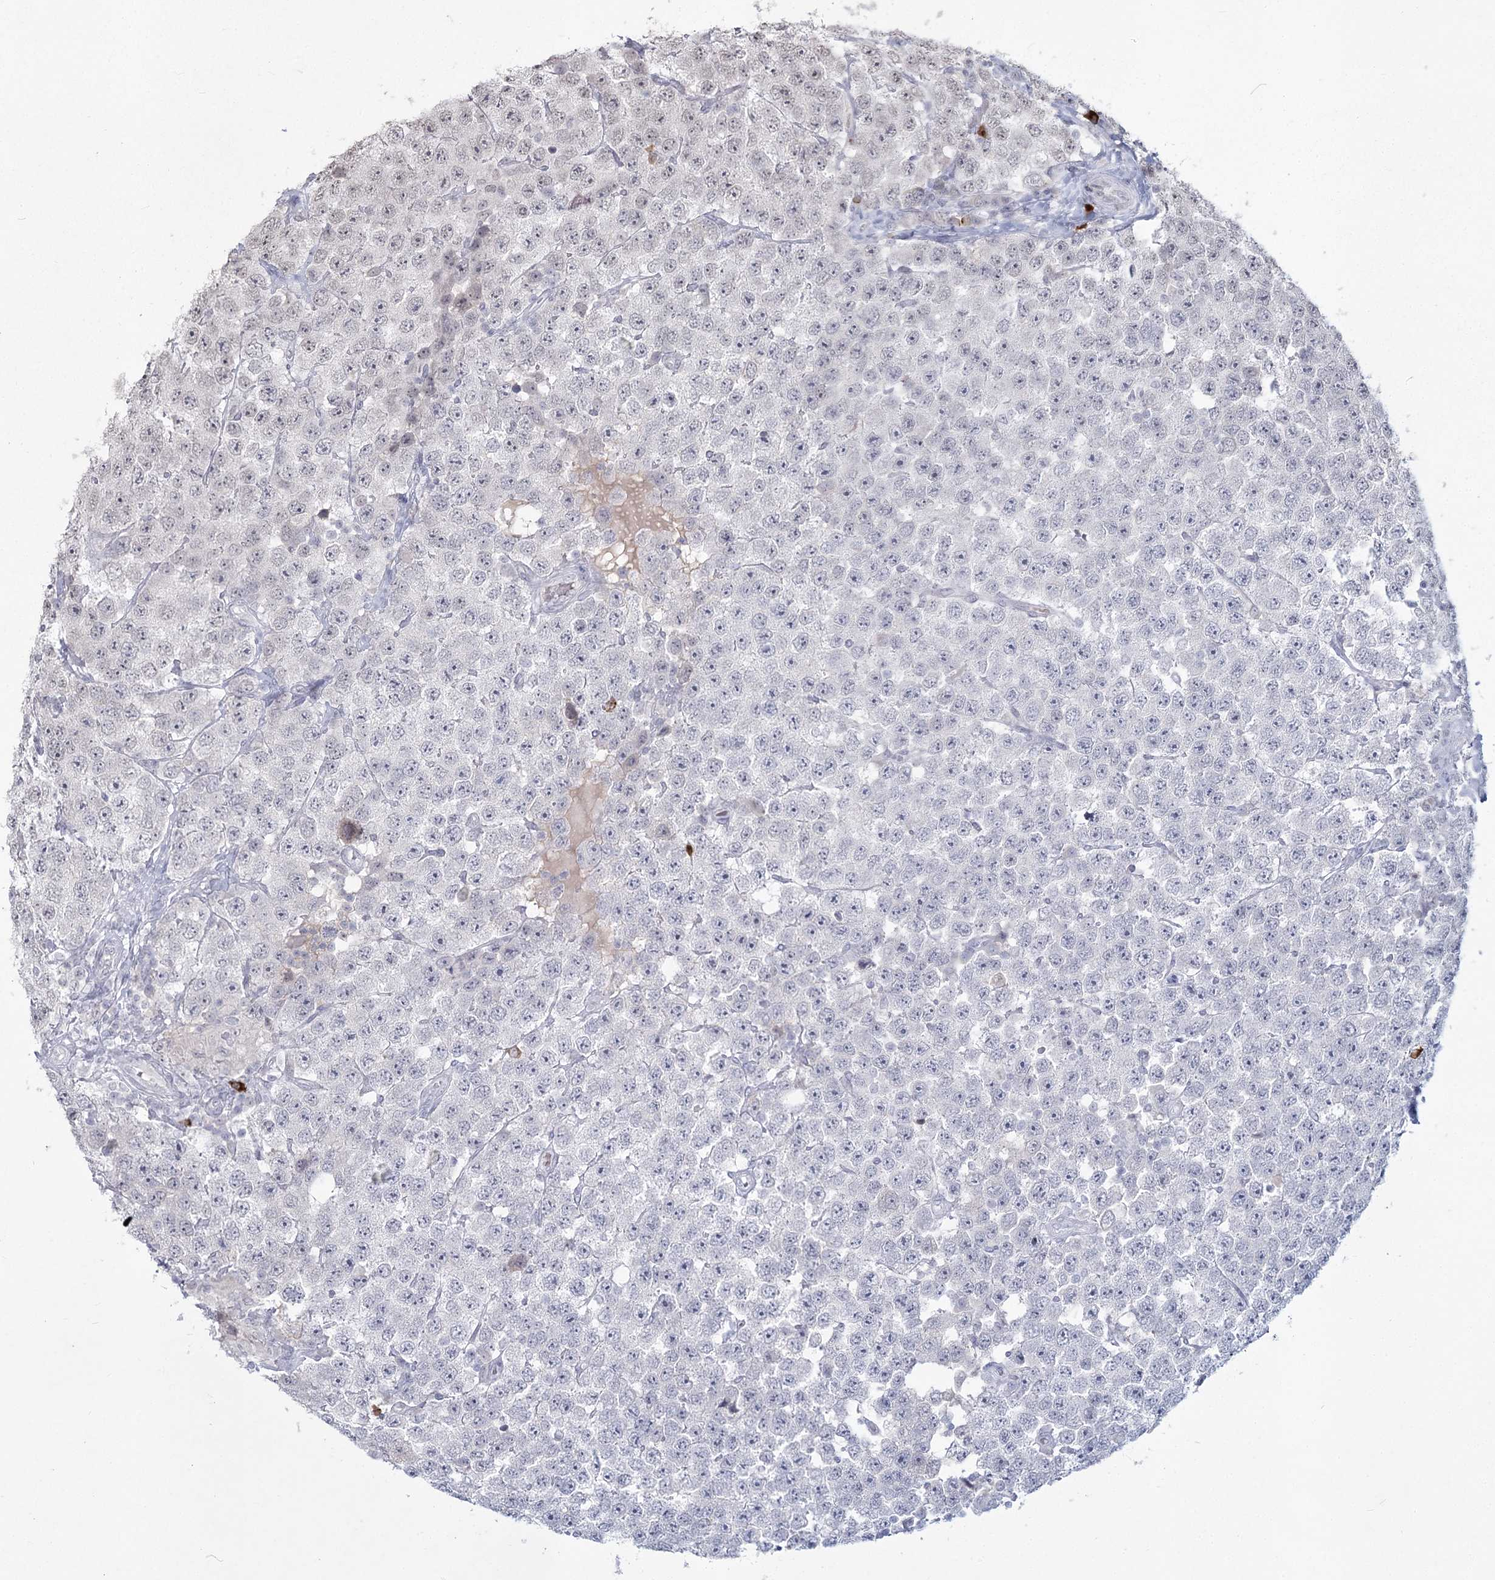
{"staining": {"intensity": "negative", "quantity": "none", "location": "none"}, "tissue": "testis cancer", "cell_type": "Tumor cells", "image_type": "cancer", "snomed": [{"axis": "morphology", "description": "Seminoma, NOS"}, {"axis": "topography", "description": "Testis"}], "caption": "Immunohistochemistry (IHC) of testis cancer (seminoma) shows no staining in tumor cells.", "gene": "LY6G5C", "patient": {"sex": "male", "age": 28}}